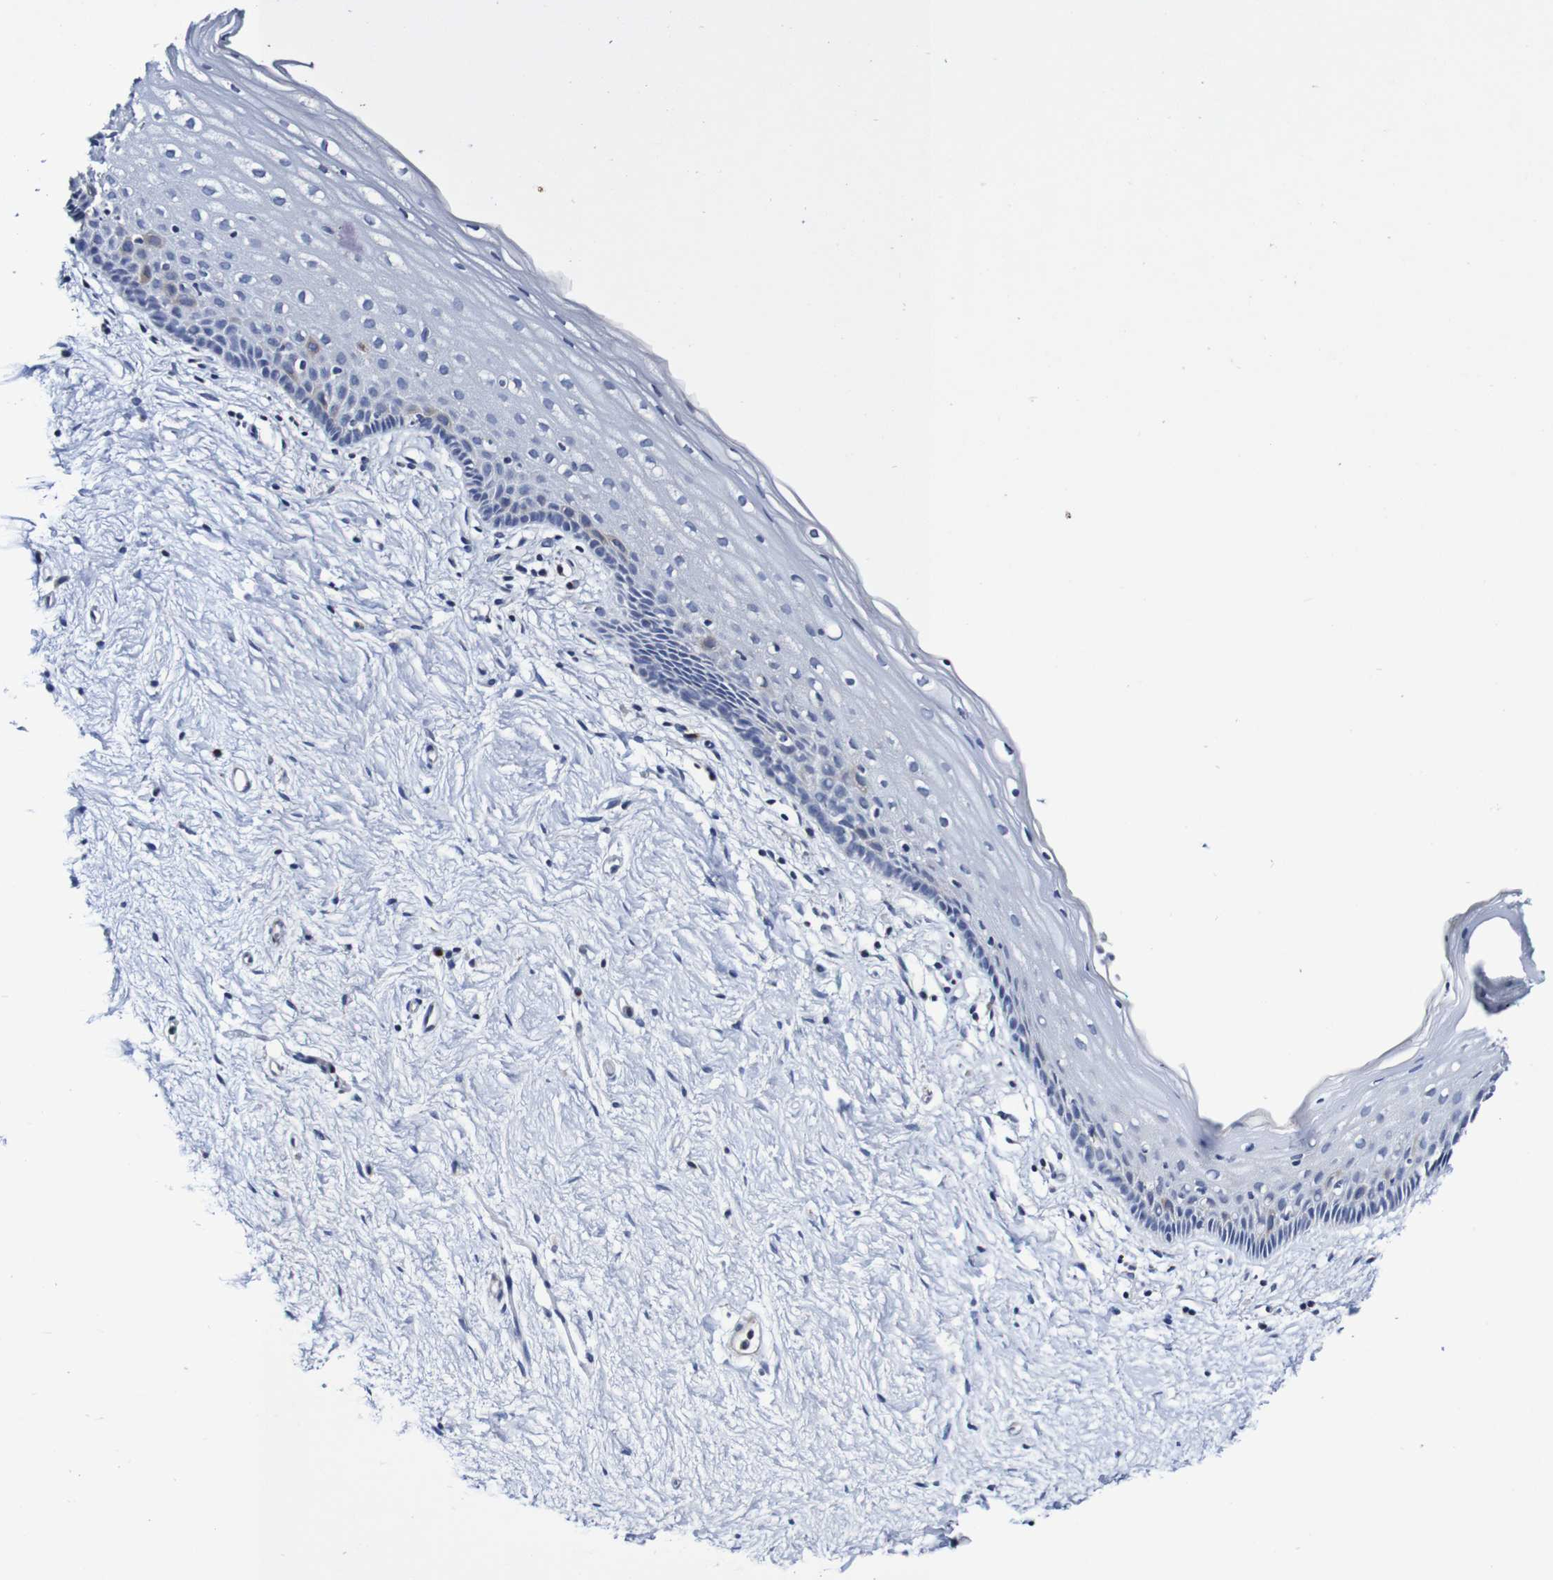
{"staining": {"intensity": "negative", "quantity": "none", "location": "none"}, "tissue": "vagina", "cell_type": "Squamous epithelial cells", "image_type": "normal", "snomed": [{"axis": "morphology", "description": "Normal tissue, NOS"}, {"axis": "topography", "description": "Vagina"}], "caption": "Immunohistochemical staining of normal human vagina reveals no significant expression in squamous epithelial cells. (DAB (3,3'-diaminobenzidine) immunohistochemistry (IHC) with hematoxylin counter stain).", "gene": "ACVR1C", "patient": {"sex": "female", "age": 44}}